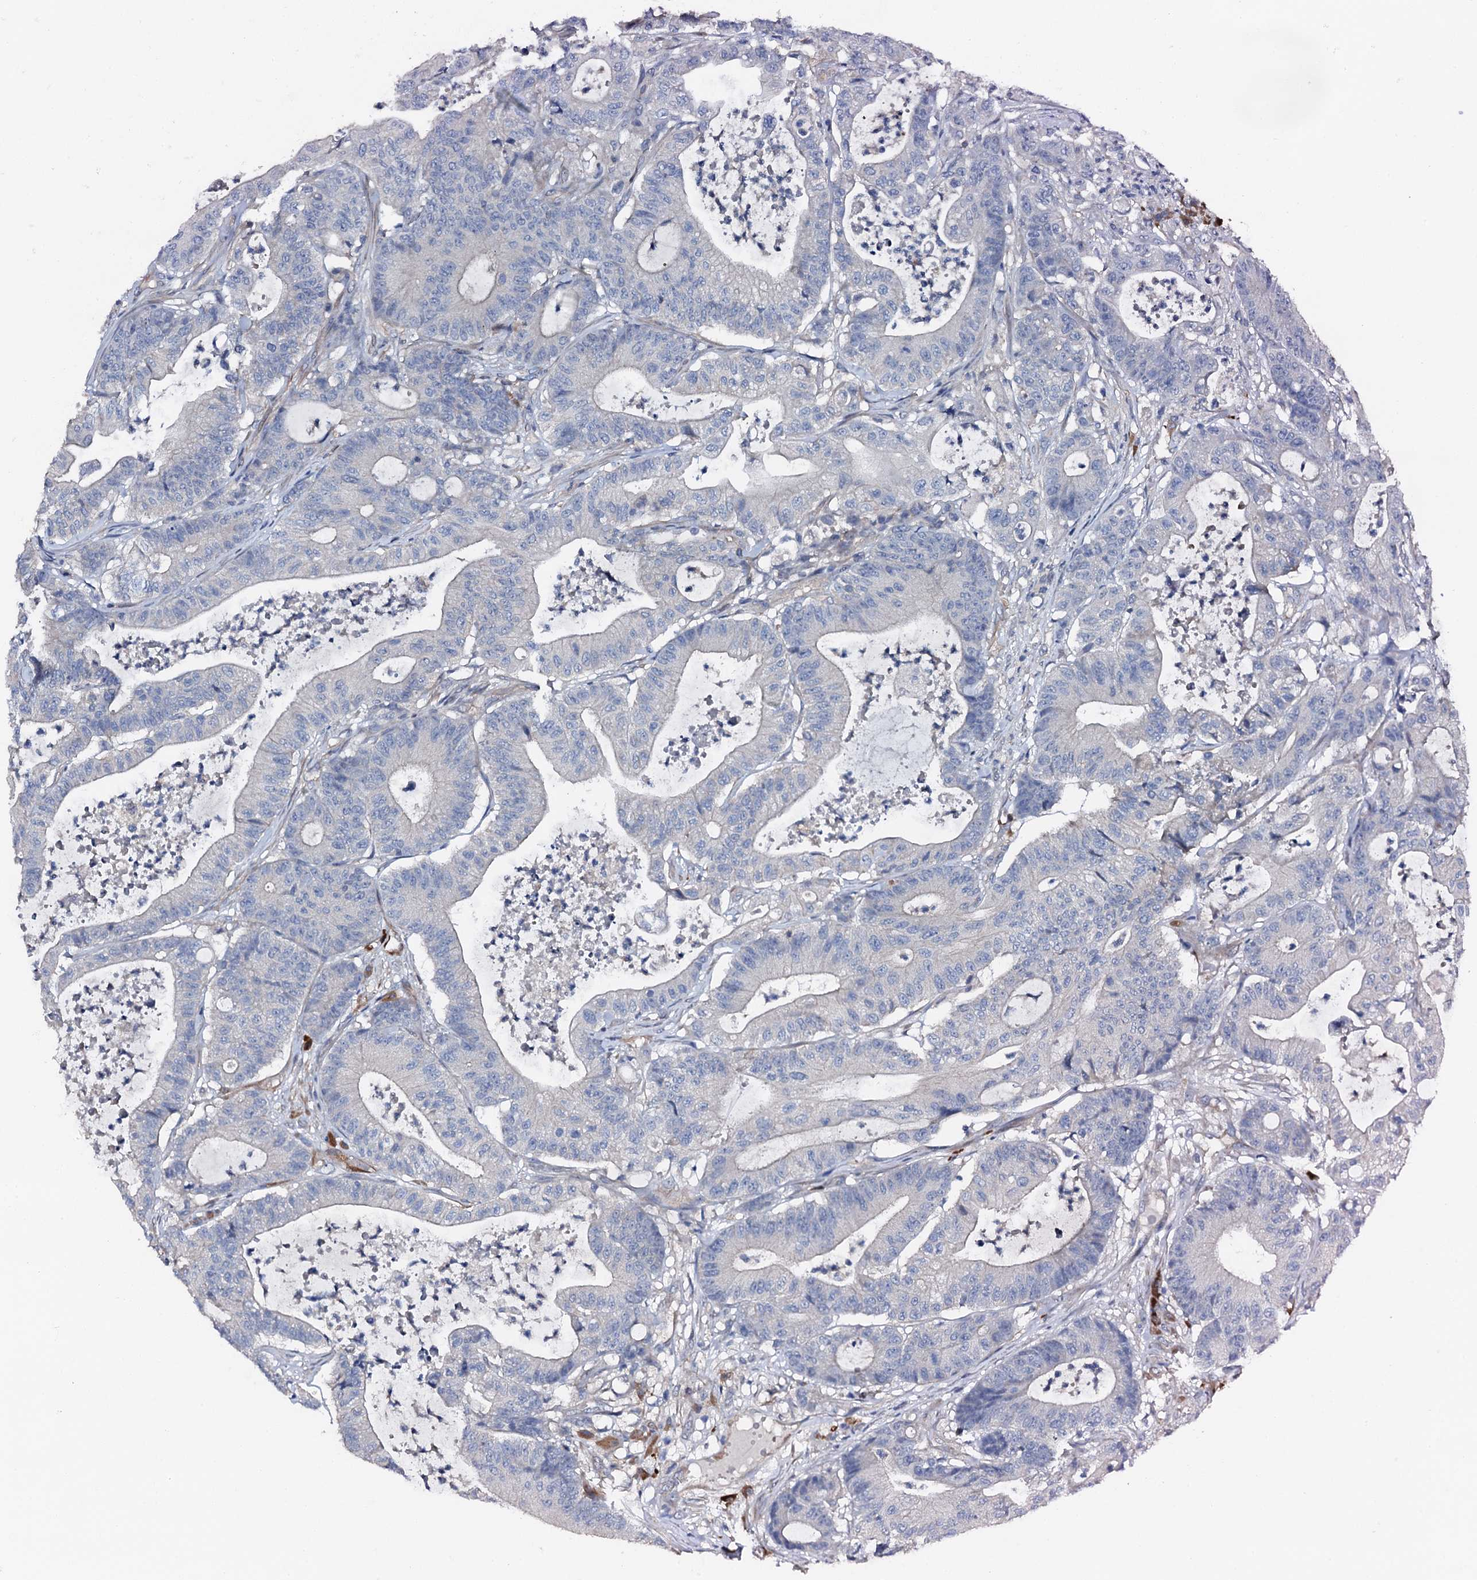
{"staining": {"intensity": "negative", "quantity": "none", "location": "none"}, "tissue": "colorectal cancer", "cell_type": "Tumor cells", "image_type": "cancer", "snomed": [{"axis": "morphology", "description": "Adenocarcinoma, NOS"}, {"axis": "topography", "description": "Colon"}], "caption": "There is no significant expression in tumor cells of colorectal cancer (adenocarcinoma).", "gene": "GFOD2", "patient": {"sex": "female", "age": 84}}